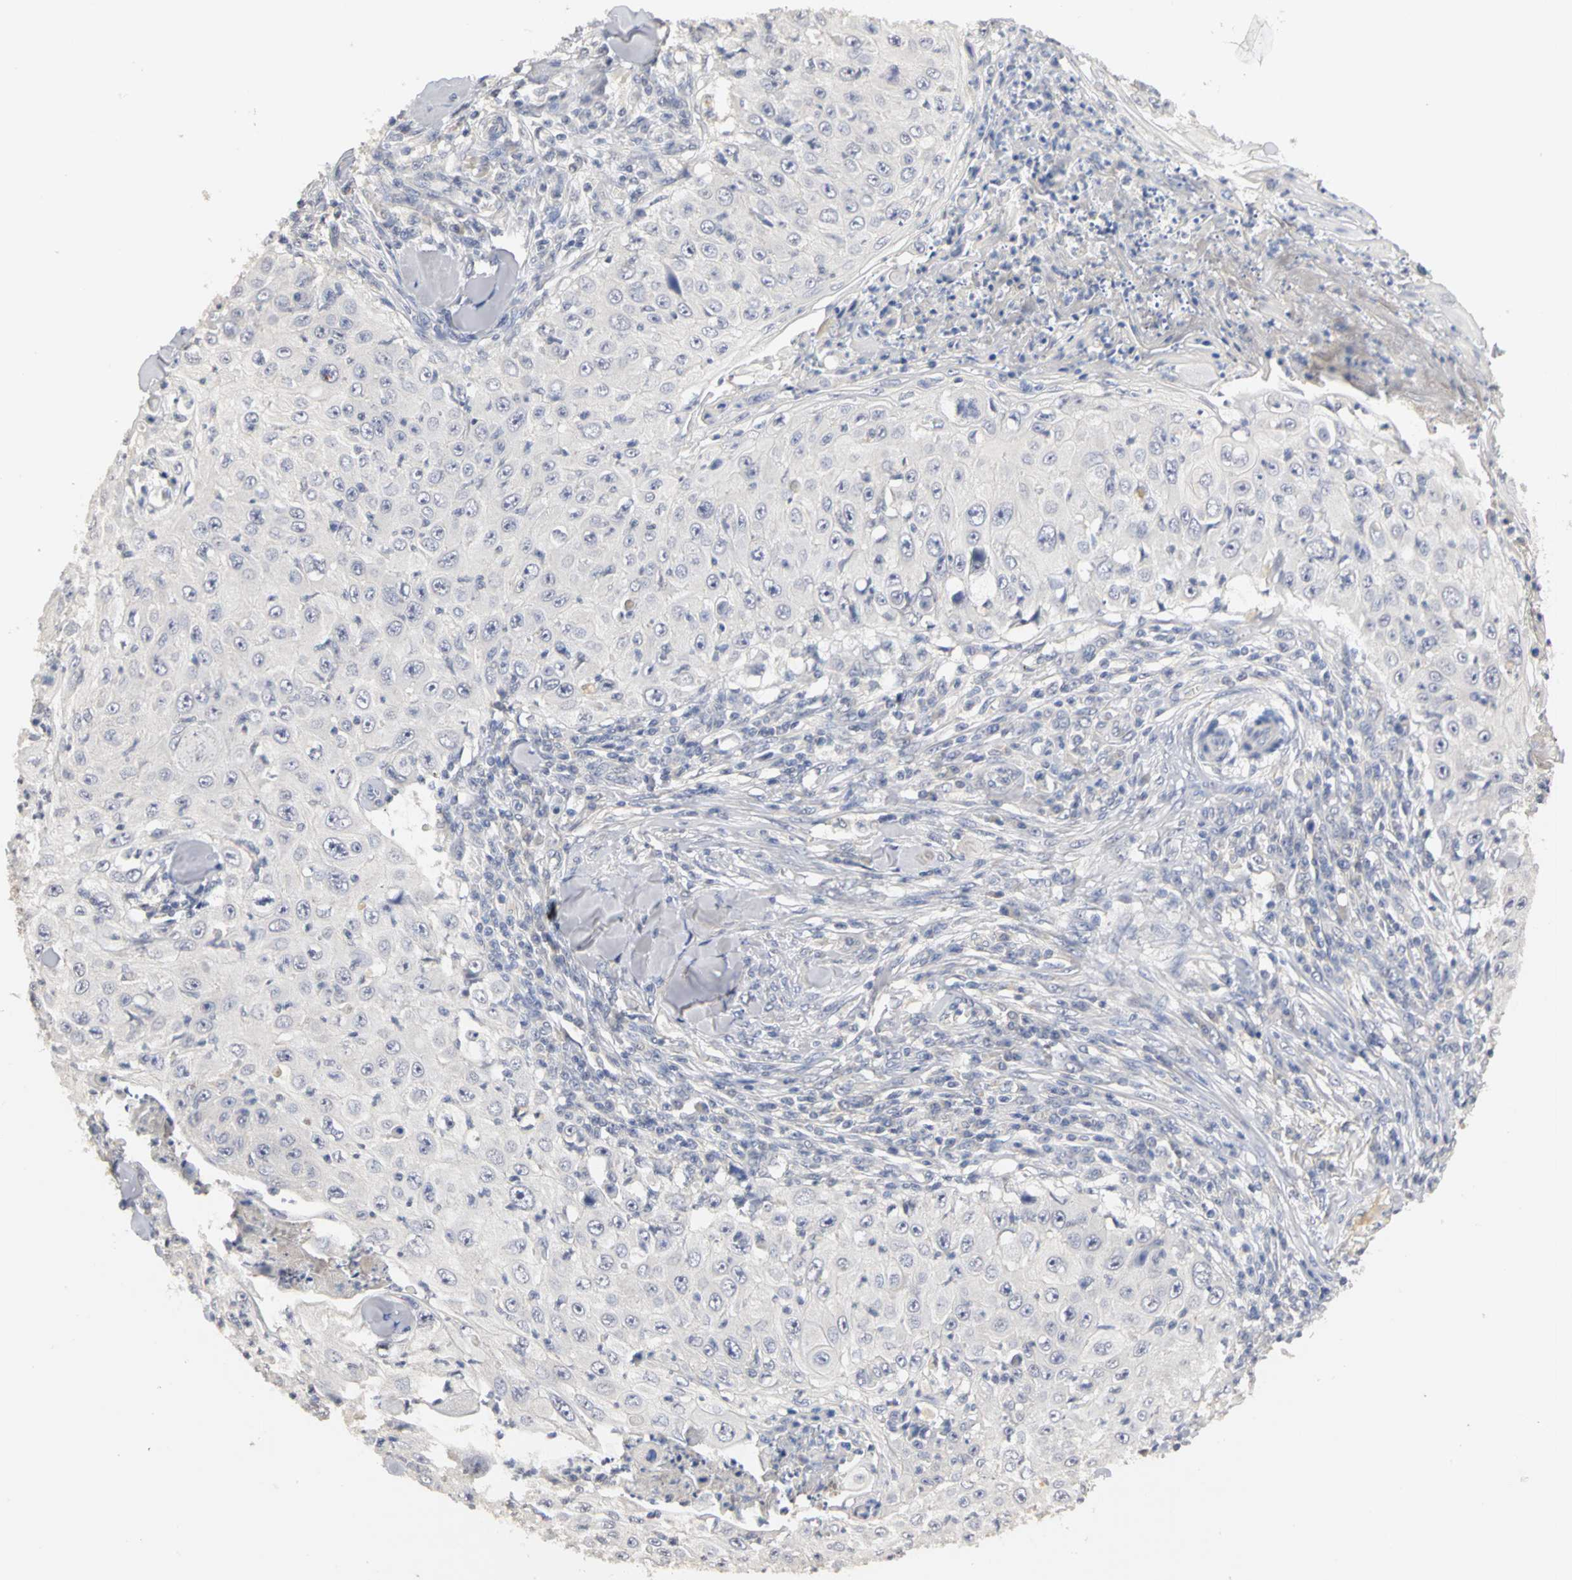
{"staining": {"intensity": "negative", "quantity": "none", "location": "none"}, "tissue": "skin cancer", "cell_type": "Tumor cells", "image_type": "cancer", "snomed": [{"axis": "morphology", "description": "Squamous cell carcinoma, NOS"}, {"axis": "topography", "description": "Skin"}], "caption": "Tumor cells show no significant positivity in skin cancer (squamous cell carcinoma).", "gene": "PGR", "patient": {"sex": "male", "age": 86}}